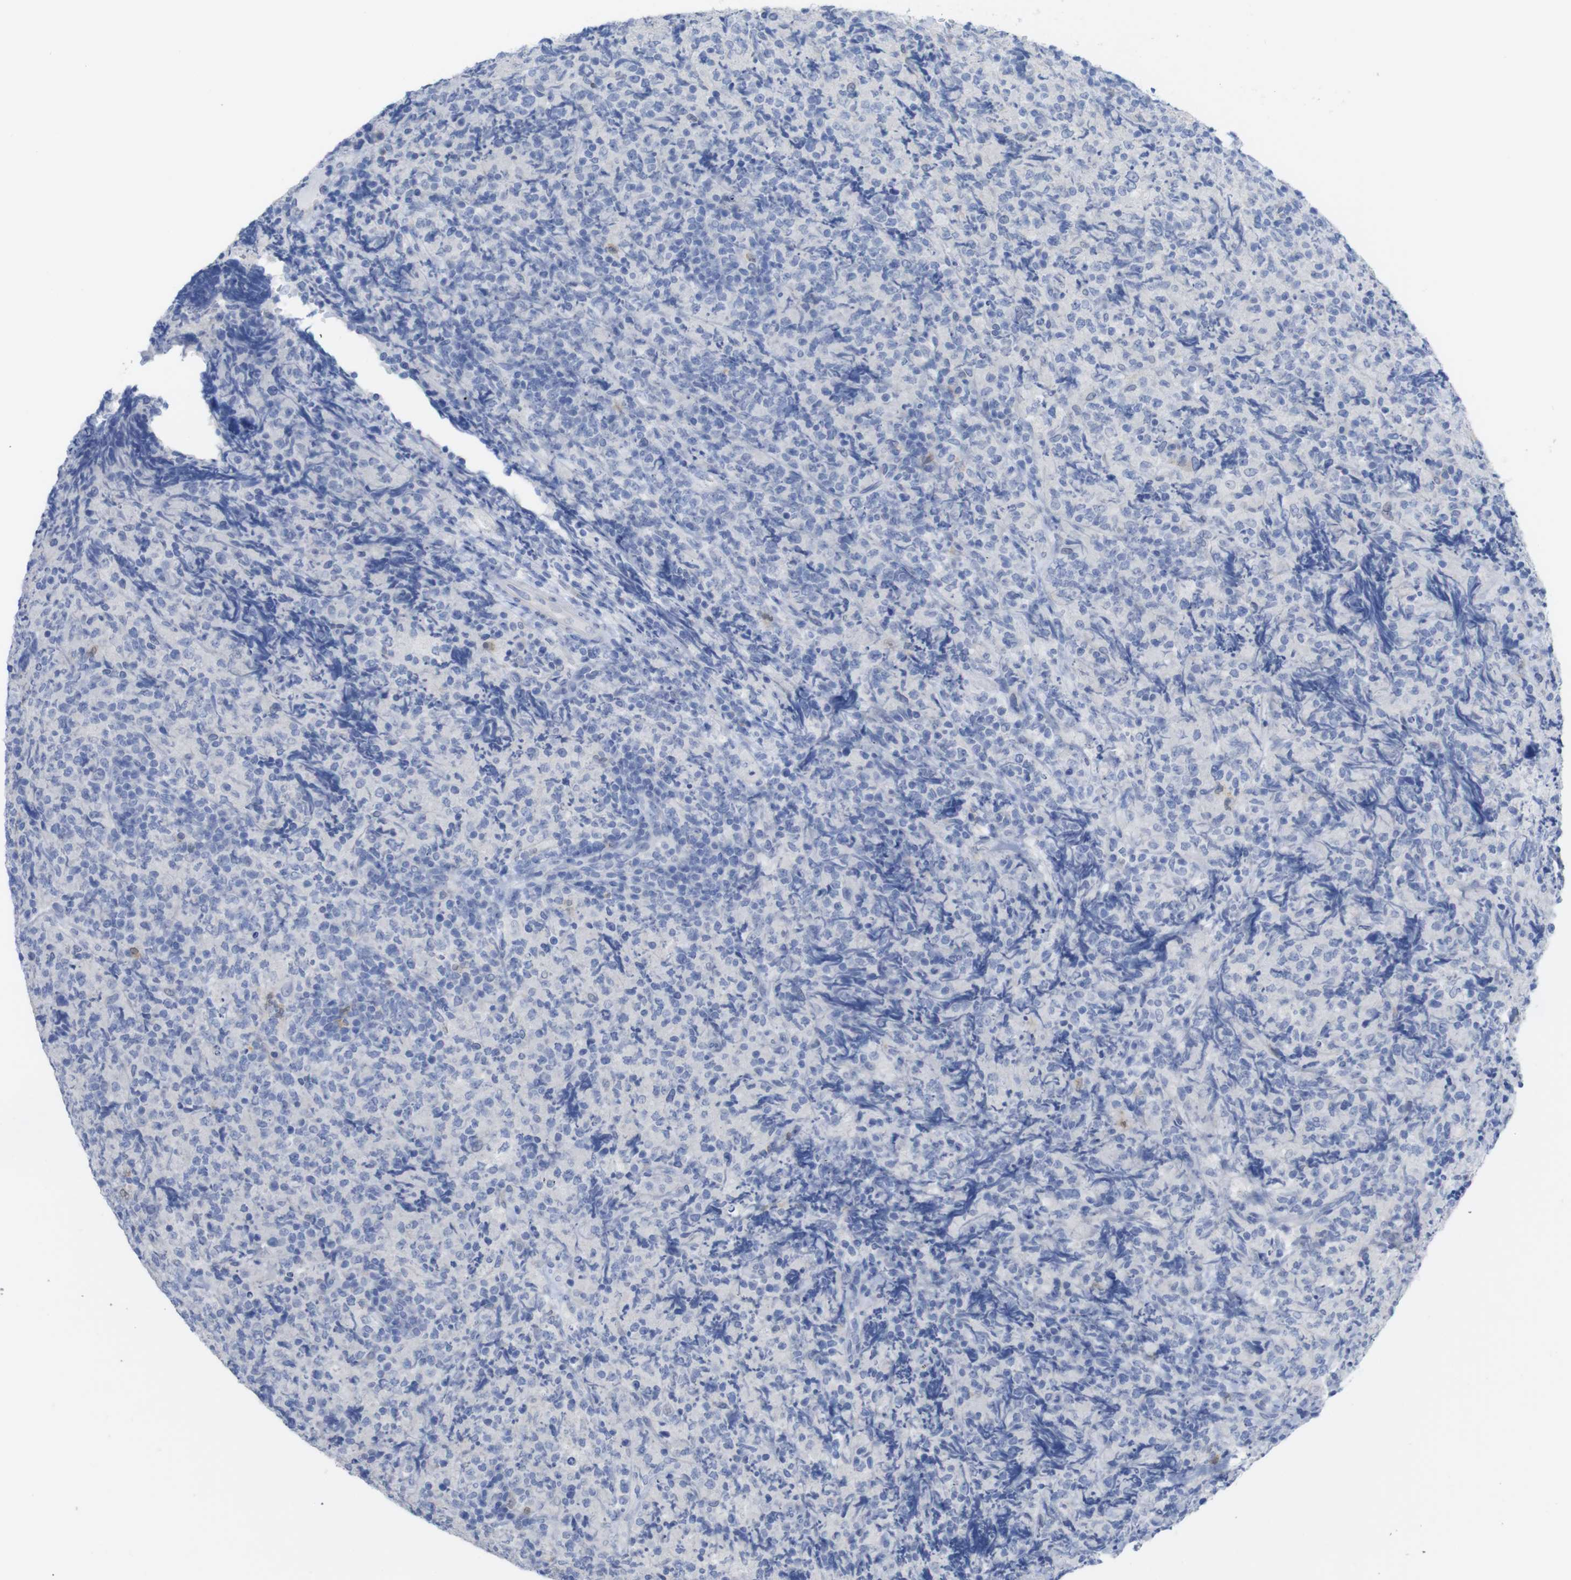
{"staining": {"intensity": "negative", "quantity": "none", "location": "none"}, "tissue": "lymphoma", "cell_type": "Tumor cells", "image_type": "cancer", "snomed": [{"axis": "morphology", "description": "Malignant lymphoma, non-Hodgkin's type, High grade"}, {"axis": "topography", "description": "Tonsil"}], "caption": "An image of human lymphoma is negative for staining in tumor cells. (Brightfield microscopy of DAB (3,3'-diaminobenzidine) immunohistochemistry (IHC) at high magnification).", "gene": "PNMA1", "patient": {"sex": "female", "age": 36}}